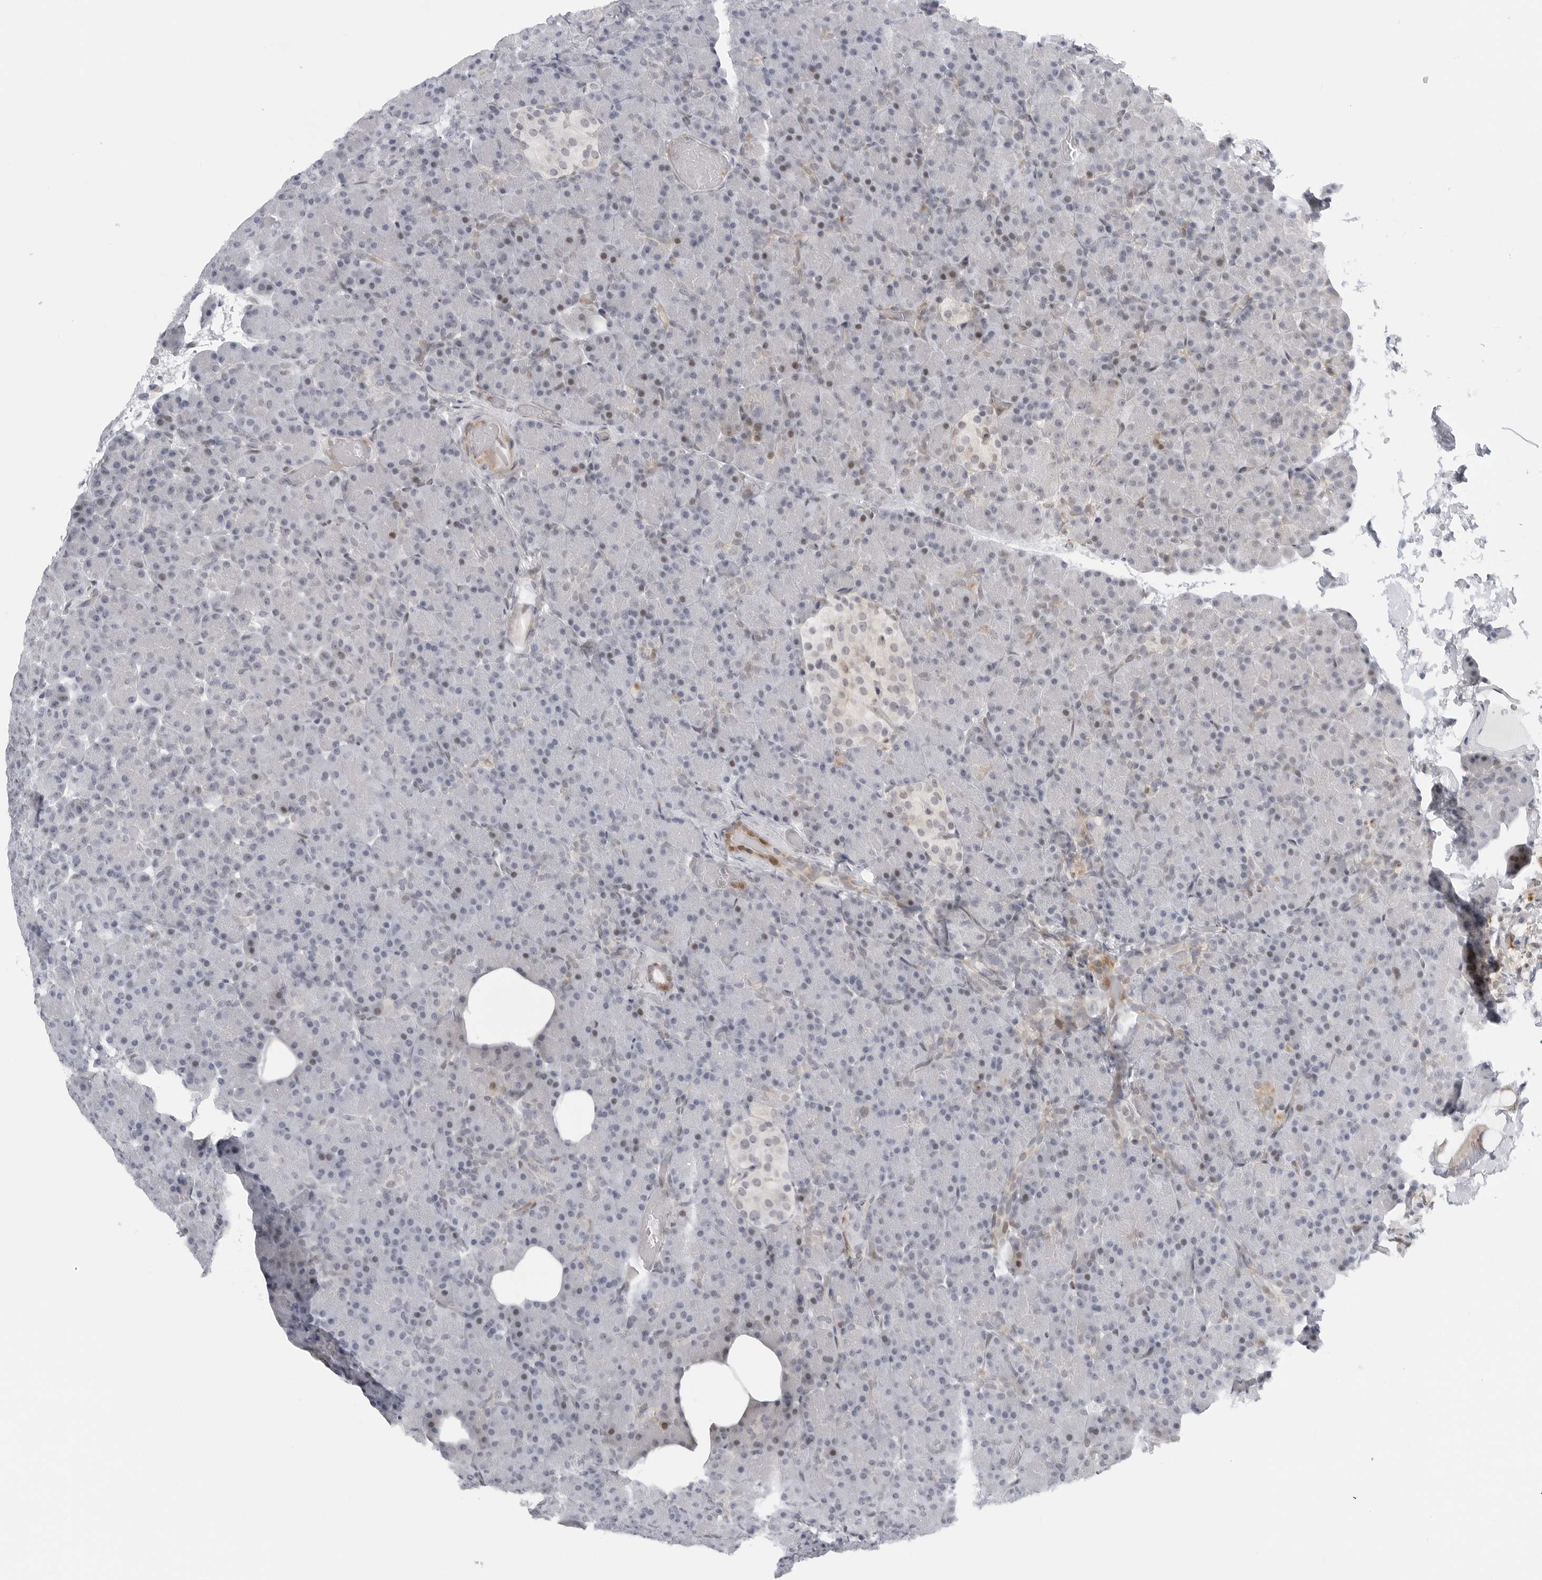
{"staining": {"intensity": "weak", "quantity": "<25%", "location": "cytoplasmic/membranous,nuclear"}, "tissue": "pancreas", "cell_type": "Exocrine glandular cells", "image_type": "normal", "snomed": [{"axis": "morphology", "description": "Normal tissue, NOS"}, {"axis": "topography", "description": "Pancreas"}], "caption": "IHC photomicrograph of normal pancreas: pancreas stained with DAB (3,3'-diaminobenzidine) demonstrates no significant protein staining in exocrine glandular cells. The staining is performed using DAB brown chromogen with nuclei counter-stained in using hematoxylin.", "gene": "FAM135B", "patient": {"sex": "female", "age": 43}}